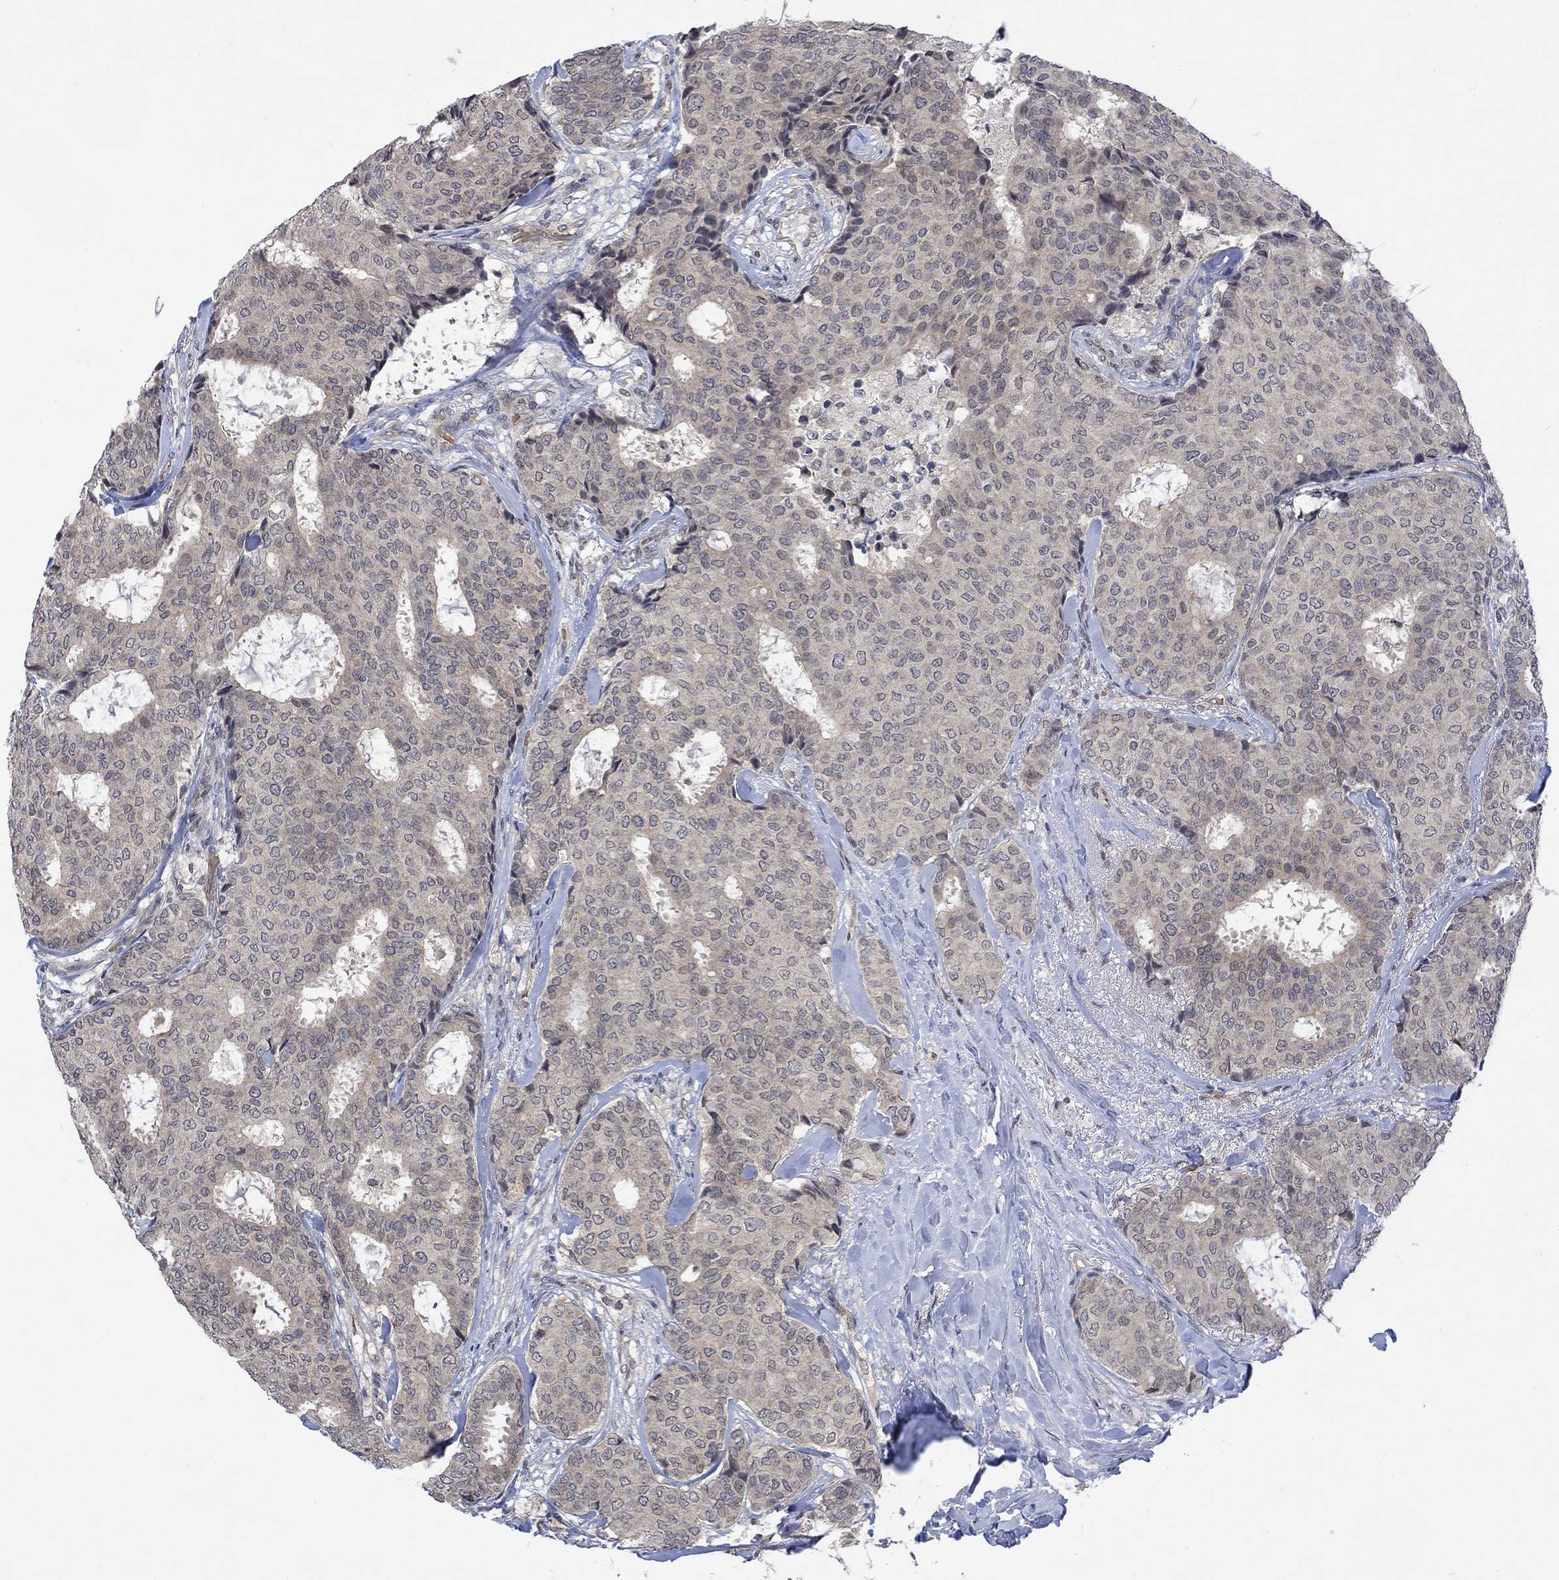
{"staining": {"intensity": "negative", "quantity": "none", "location": "none"}, "tissue": "breast cancer", "cell_type": "Tumor cells", "image_type": "cancer", "snomed": [{"axis": "morphology", "description": "Duct carcinoma"}, {"axis": "topography", "description": "Breast"}], "caption": "High power microscopy photomicrograph of an IHC photomicrograph of breast intraductal carcinoma, revealing no significant positivity in tumor cells. The staining was performed using DAB to visualize the protein expression in brown, while the nuclei were stained in blue with hematoxylin (Magnification: 20x).", "gene": "GRIN2D", "patient": {"sex": "female", "age": 75}}